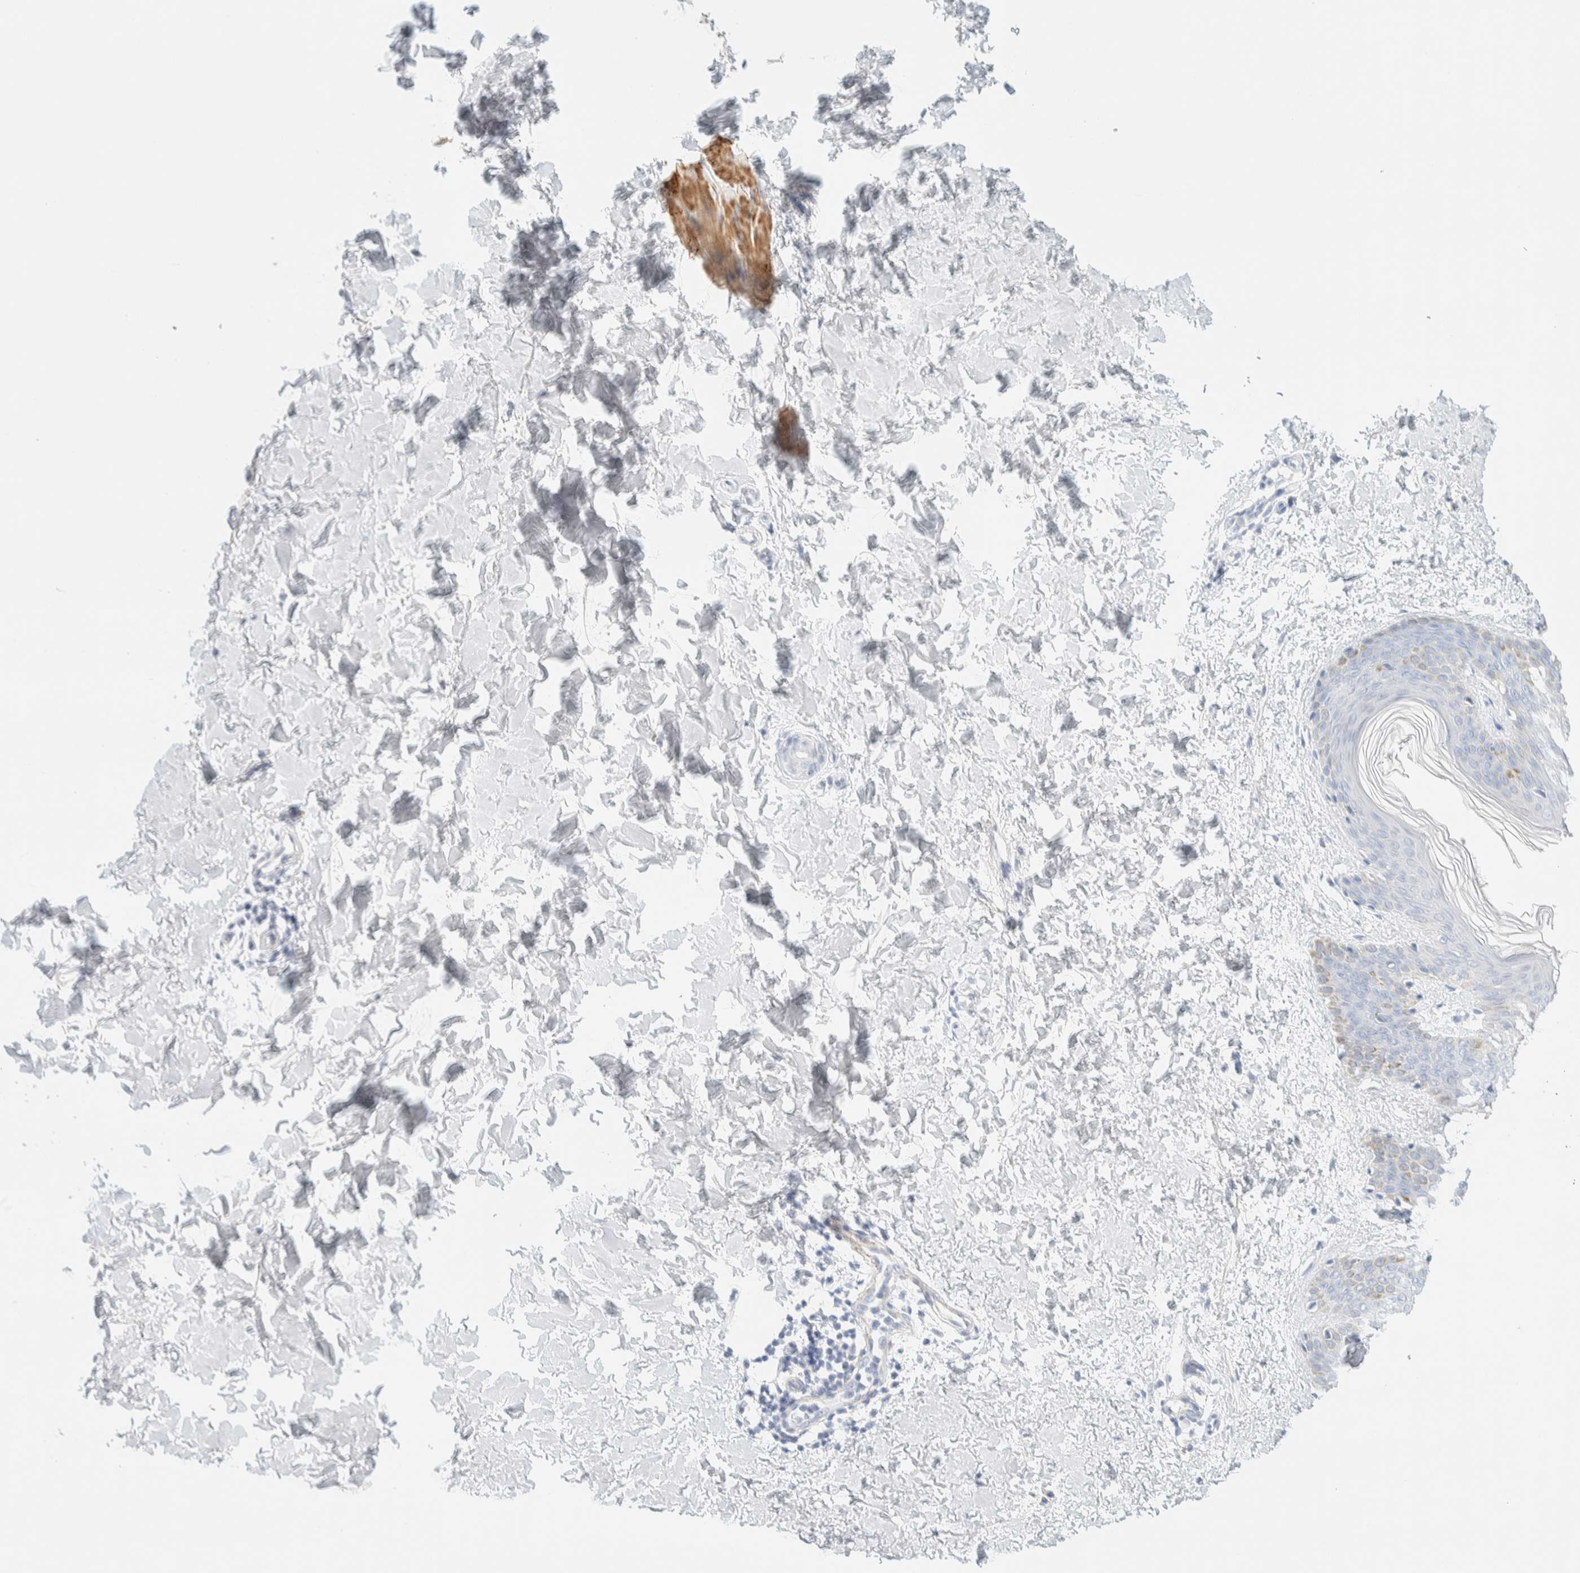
{"staining": {"intensity": "negative", "quantity": "none", "location": "none"}, "tissue": "skin", "cell_type": "Fibroblasts", "image_type": "normal", "snomed": [{"axis": "morphology", "description": "Normal tissue, NOS"}, {"axis": "morphology", "description": "Neoplasm, benign, NOS"}, {"axis": "topography", "description": "Skin"}, {"axis": "topography", "description": "Soft tissue"}], "caption": "IHC of unremarkable skin reveals no positivity in fibroblasts.", "gene": "AFMID", "patient": {"sex": "male", "age": 26}}